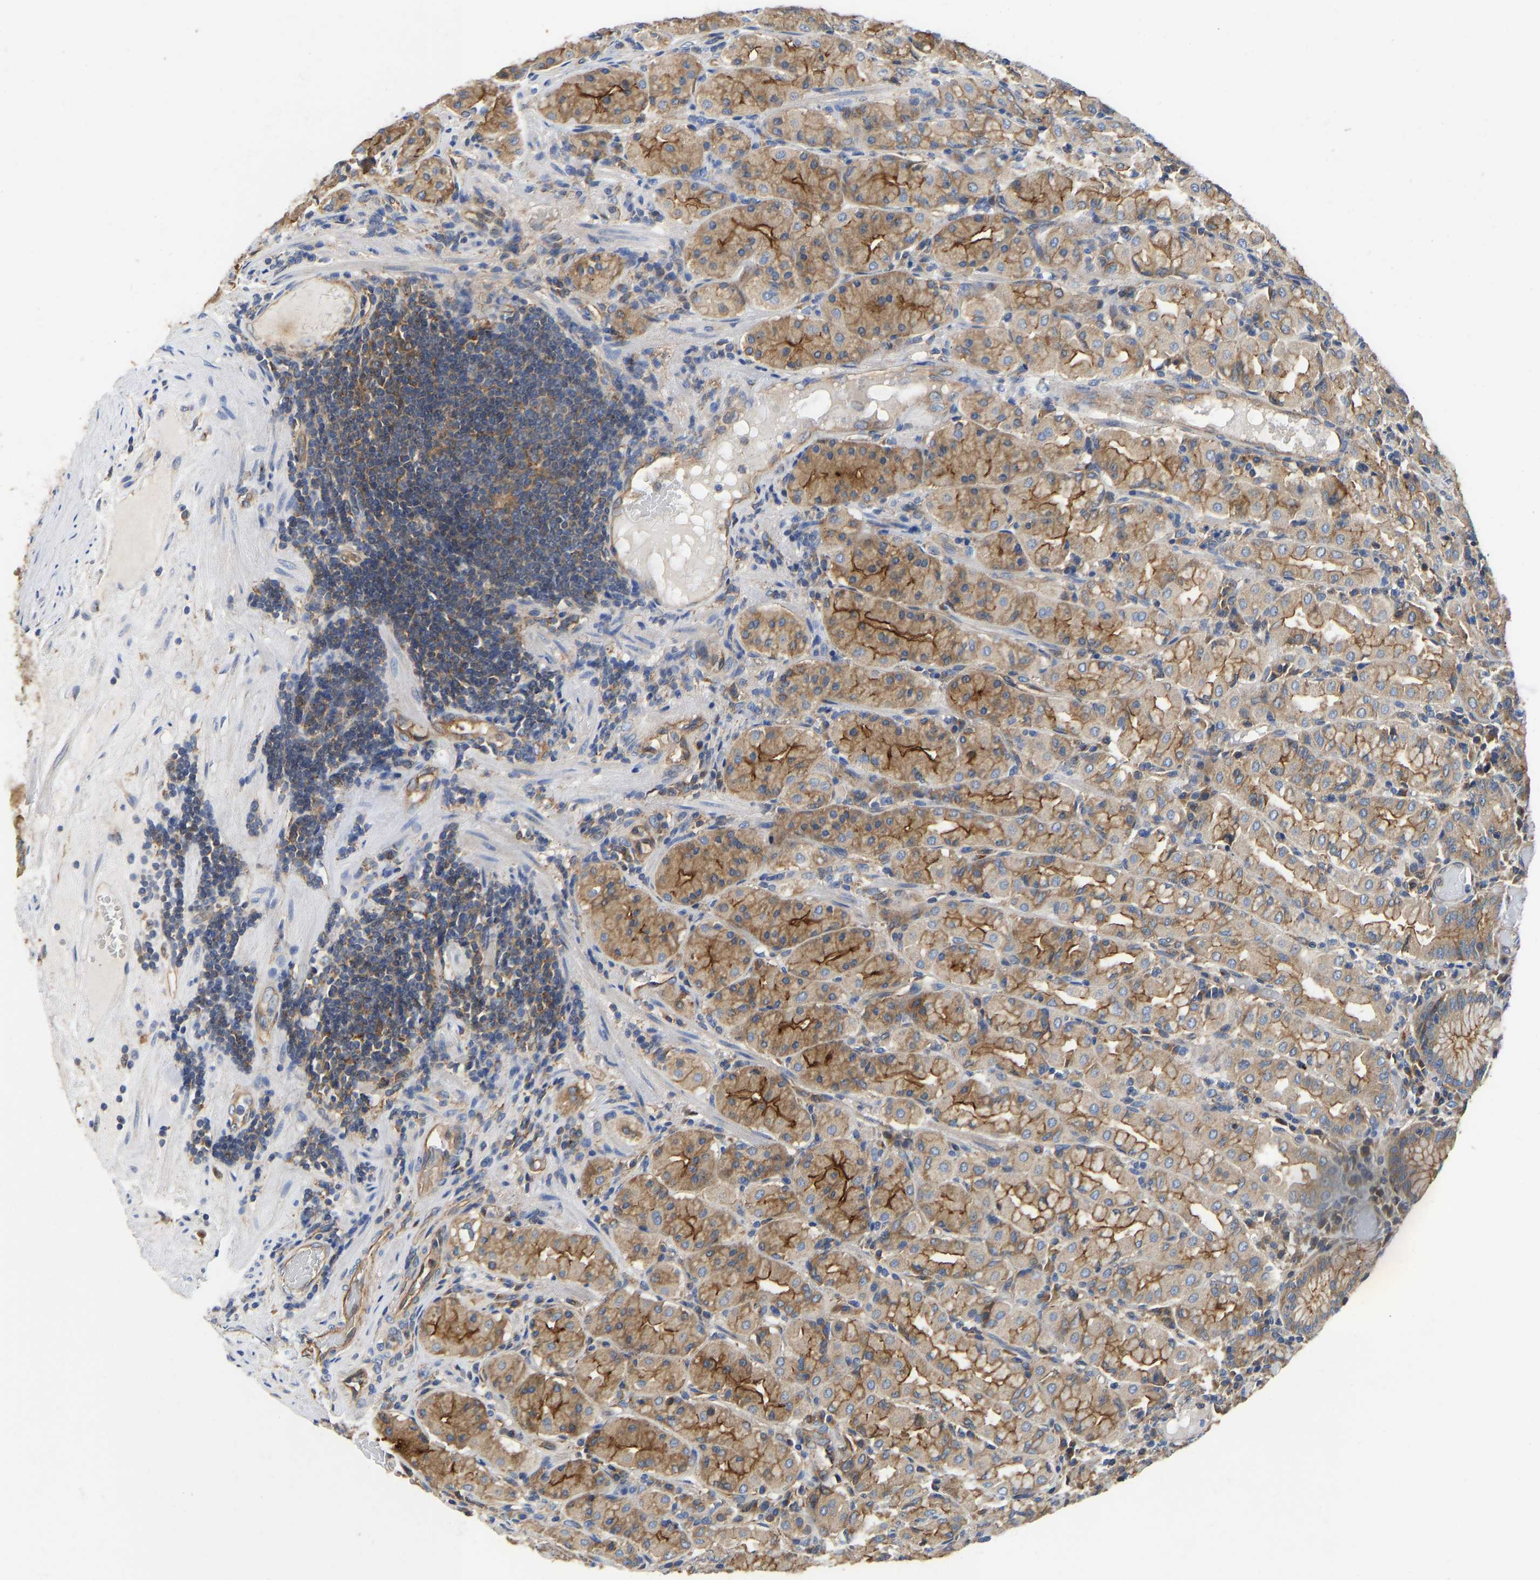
{"staining": {"intensity": "moderate", "quantity": ">75%", "location": "cytoplasmic/membranous"}, "tissue": "stomach", "cell_type": "Glandular cells", "image_type": "normal", "snomed": [{"axis": "morphology", "description": "Normal tissue, NOS"}, {"axis": "topography", "description": "Stomach"}, {"axis": "topography", "description": "Stomach, lower"}], "caption": "An image showing moderate cytoplasmic/membranous expression in approximately >75% of glandular cells in benign stomach, as visualized by brown immunohistochemical staining.", "gene": "FLNB", "patient": {"sex": "female", "age": 56}}